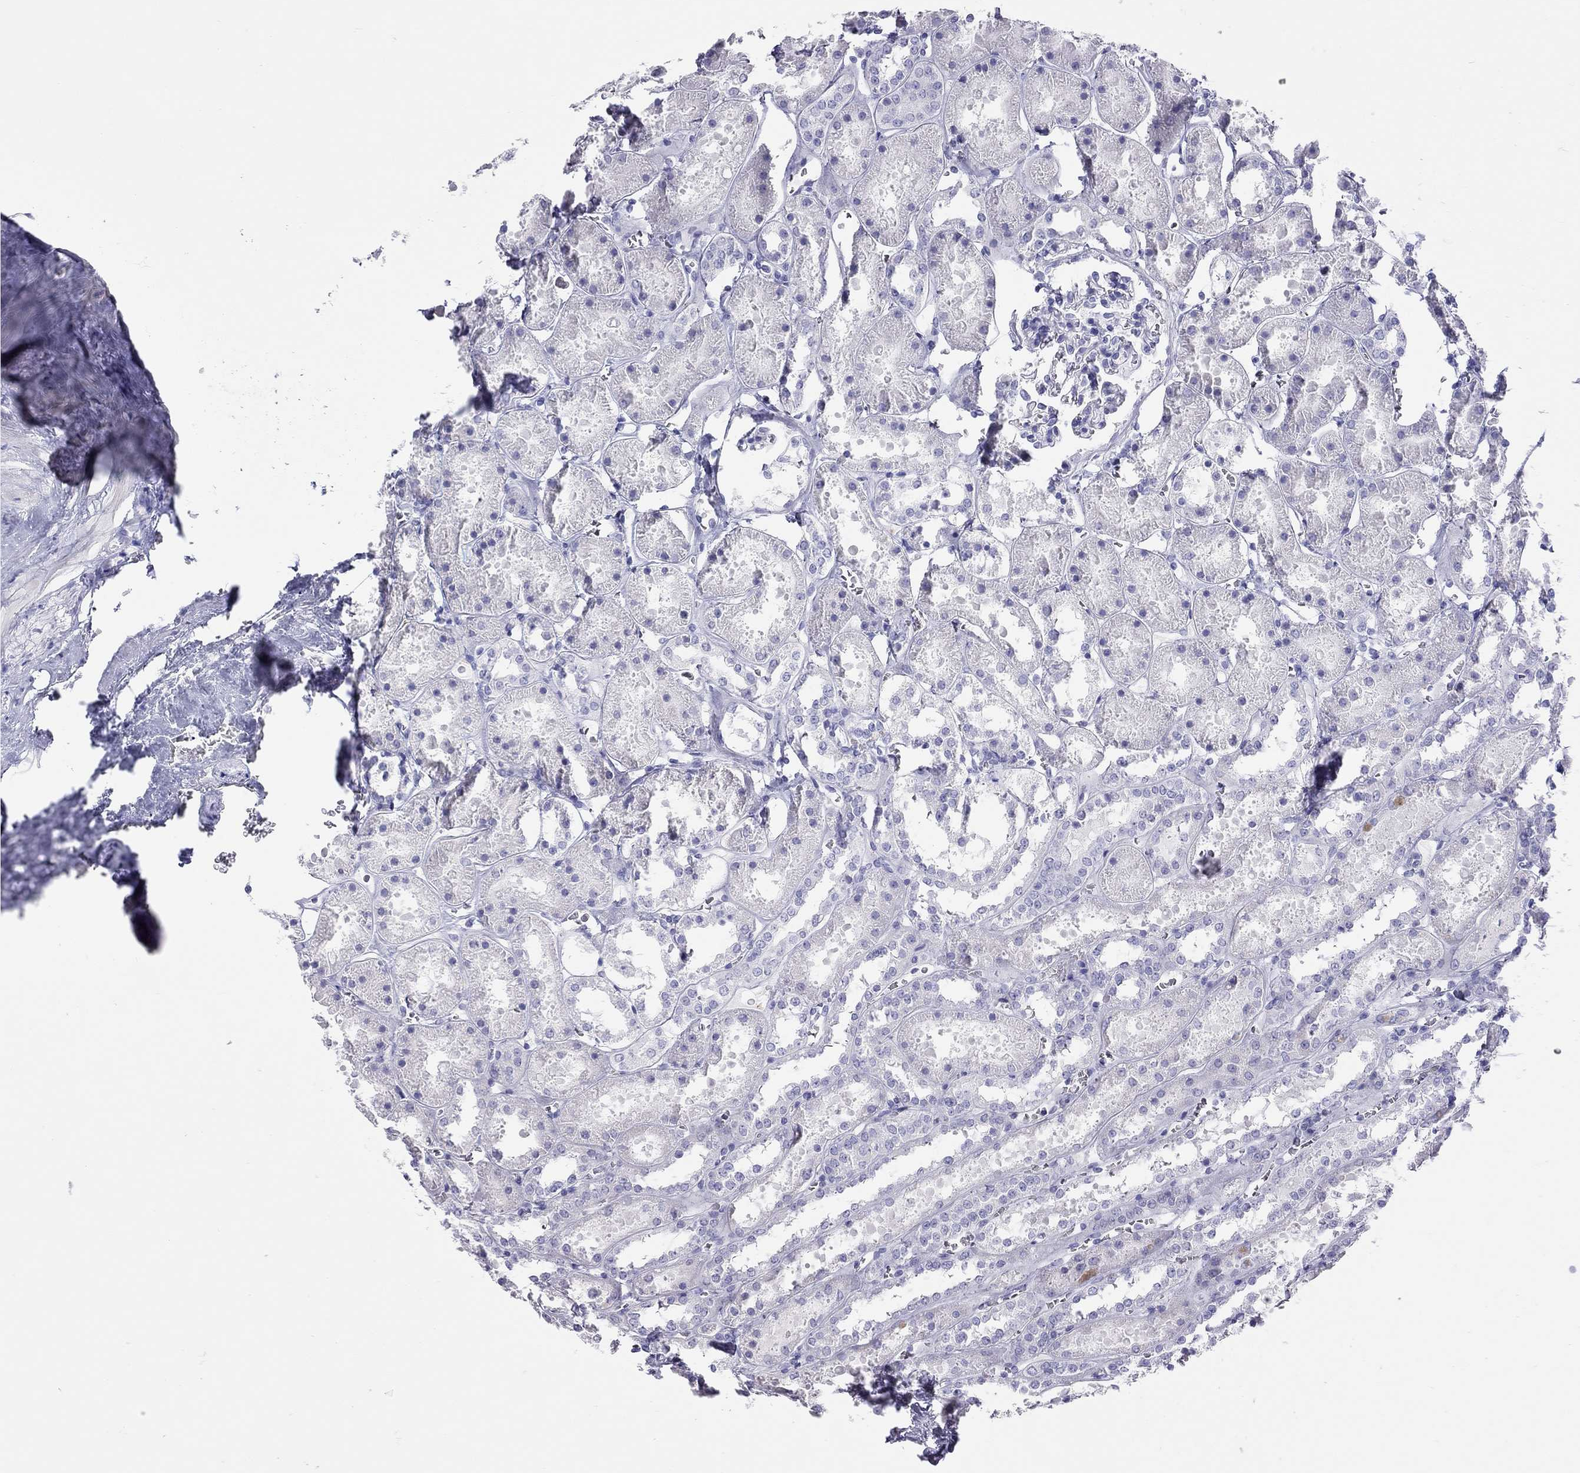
{"staining": {"intensity": "negative", "quantity": "none", "location": "none"}, "tissue": "kidney", "cell_type": "Cells in glomeruli", "image_type": "normal", "snomed": [{"axis": "morphology", "description": "Normal tissue, NOS"}, {"axis": "topography", "description": "Kidney"}], "caption": "IHC of benign kidney exhibits no positivity in cells in glomeruli.", "gene": "STAG3", "patient": {"sex": "female", "age": 41}}